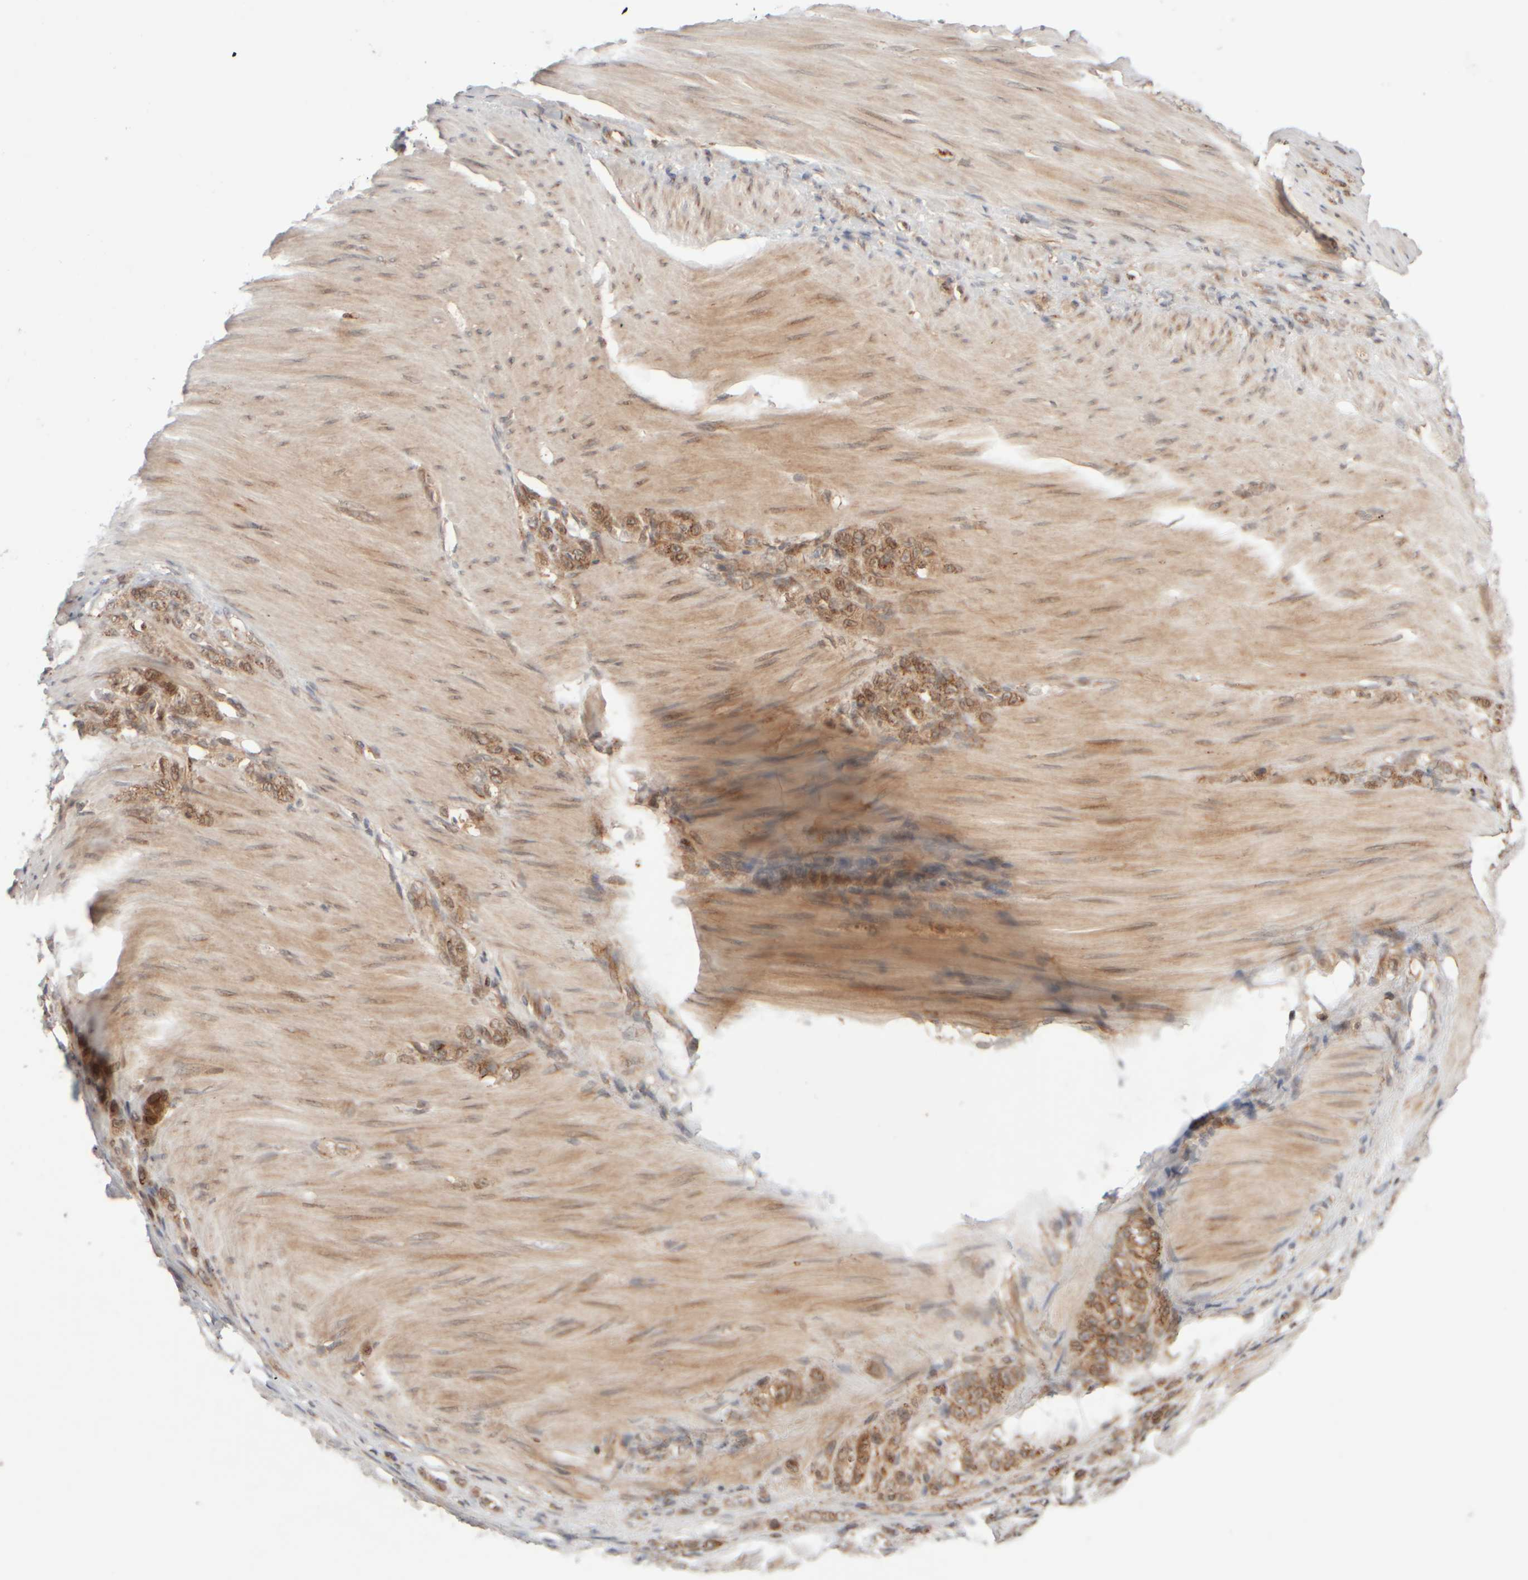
{"staining": {"intensity": "moderate", "quantity": ">75%", "location": "cytoplasmic/membranous"}, "tissue": "stomach cancer", "cell_type": "Tumor cells", "image_type": "cancer", "snomed": [{"axis": "morphology", "description": "Normal tissue, NOS"}, {"axis": "morphology", "description": "Adenocarcinoma, NOS"}, {"axis": "topography", "description": "Stomach"}], "caption": "IHC image of stomach cancer (adenocarcinoma) stained for a protein (brown), which shows medium levels of moderate cytoplasmic/membranous positivity in about >75% of tumor cells.", "gene": "GCN1", "patient": {"sex": "male", "age": 82}}